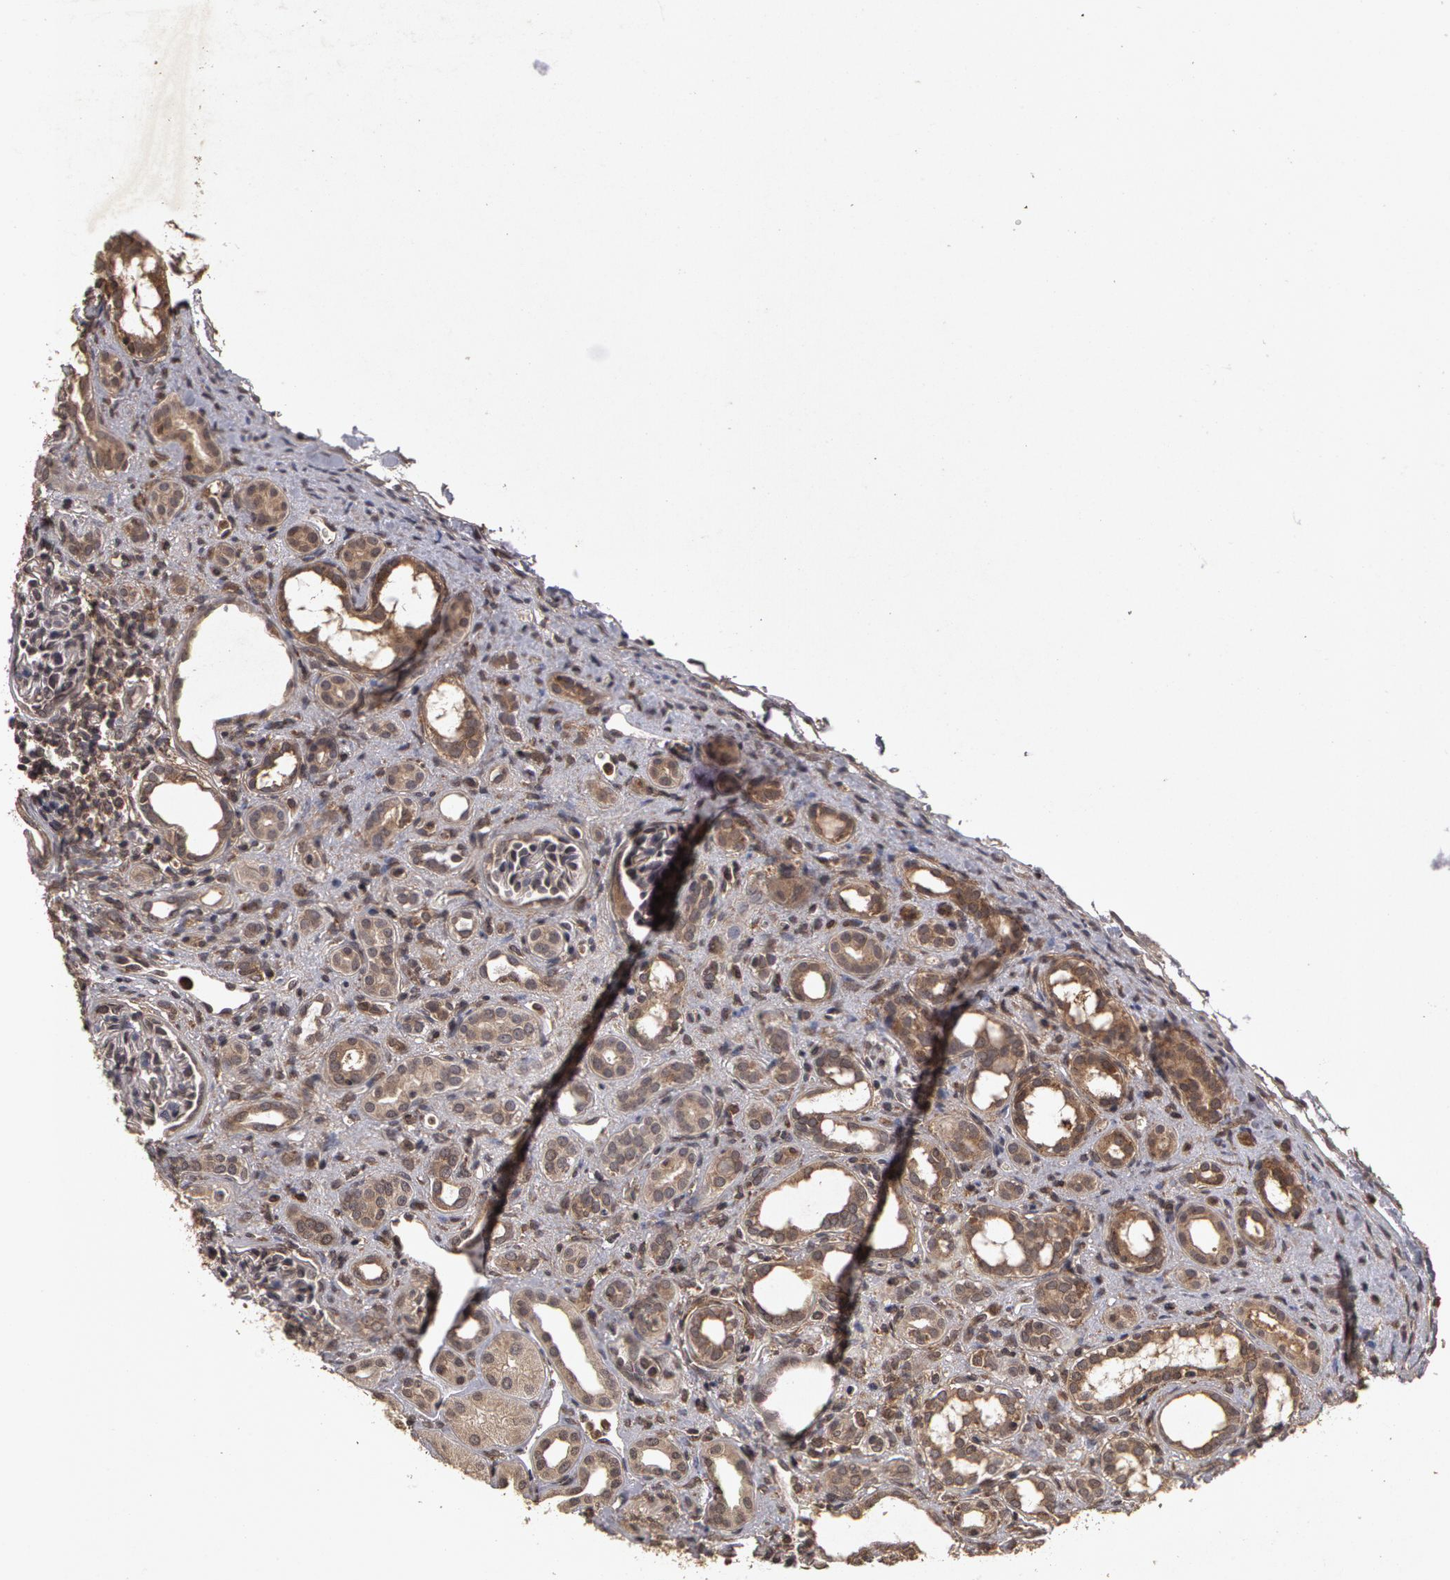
{"staining": {"intensity": "negative", "quantity": "none", "location": "none"}, "tissue": "kidney", "cell_type": "Cells in glomeruli", "image_type": "normal", "snomed": [{"axis": "morphology", "description": "Normal tissue, NOS"}, {"axis": "topography", "description": "Kidney"}], "caption": "The image displays no staining of cells in glomeruli in unremarkable kidney.", "gene": "CALR", "patient": {"sex": "male", "age": 7}}